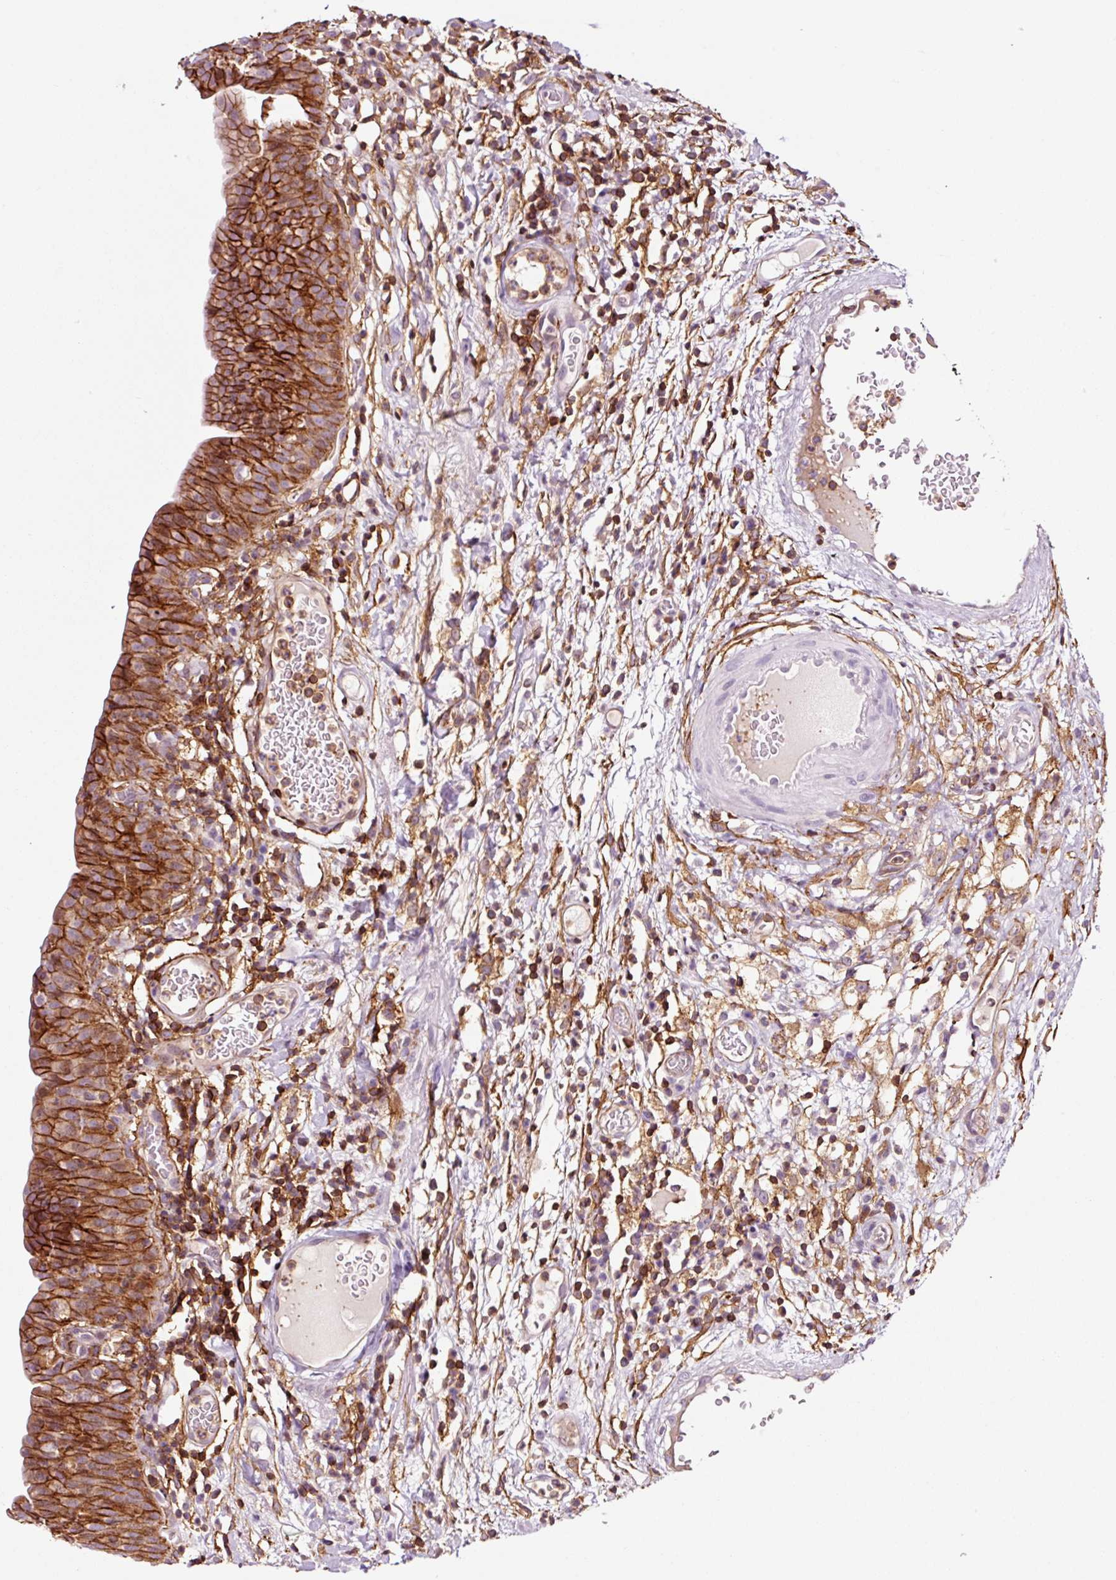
{"staining": {"intensity": "strong", "quantity": ">75%", "location": "cytoplasmic/membranous"}, "tissue": "urinary bladder", "cell_type": "Urothelial cells", "image_type": "normal", "snomed": [{"axis": "morphology", "description": "Normal tissue, NOS"}, {"axis": "morphology", "description": "Inflammation, NOS"}, {"axis": "topography", "description": "Urinary bladder"}], "caption": "Urothelial cells display high levels of strong cytoplasmic/membranous positivity in approximately >75% of cells in benign urinary bladder. (IHC, brightfield microscopy, high magnification).", "gene": "ADD3", "patient": {"sex": "male", "age": 57}}